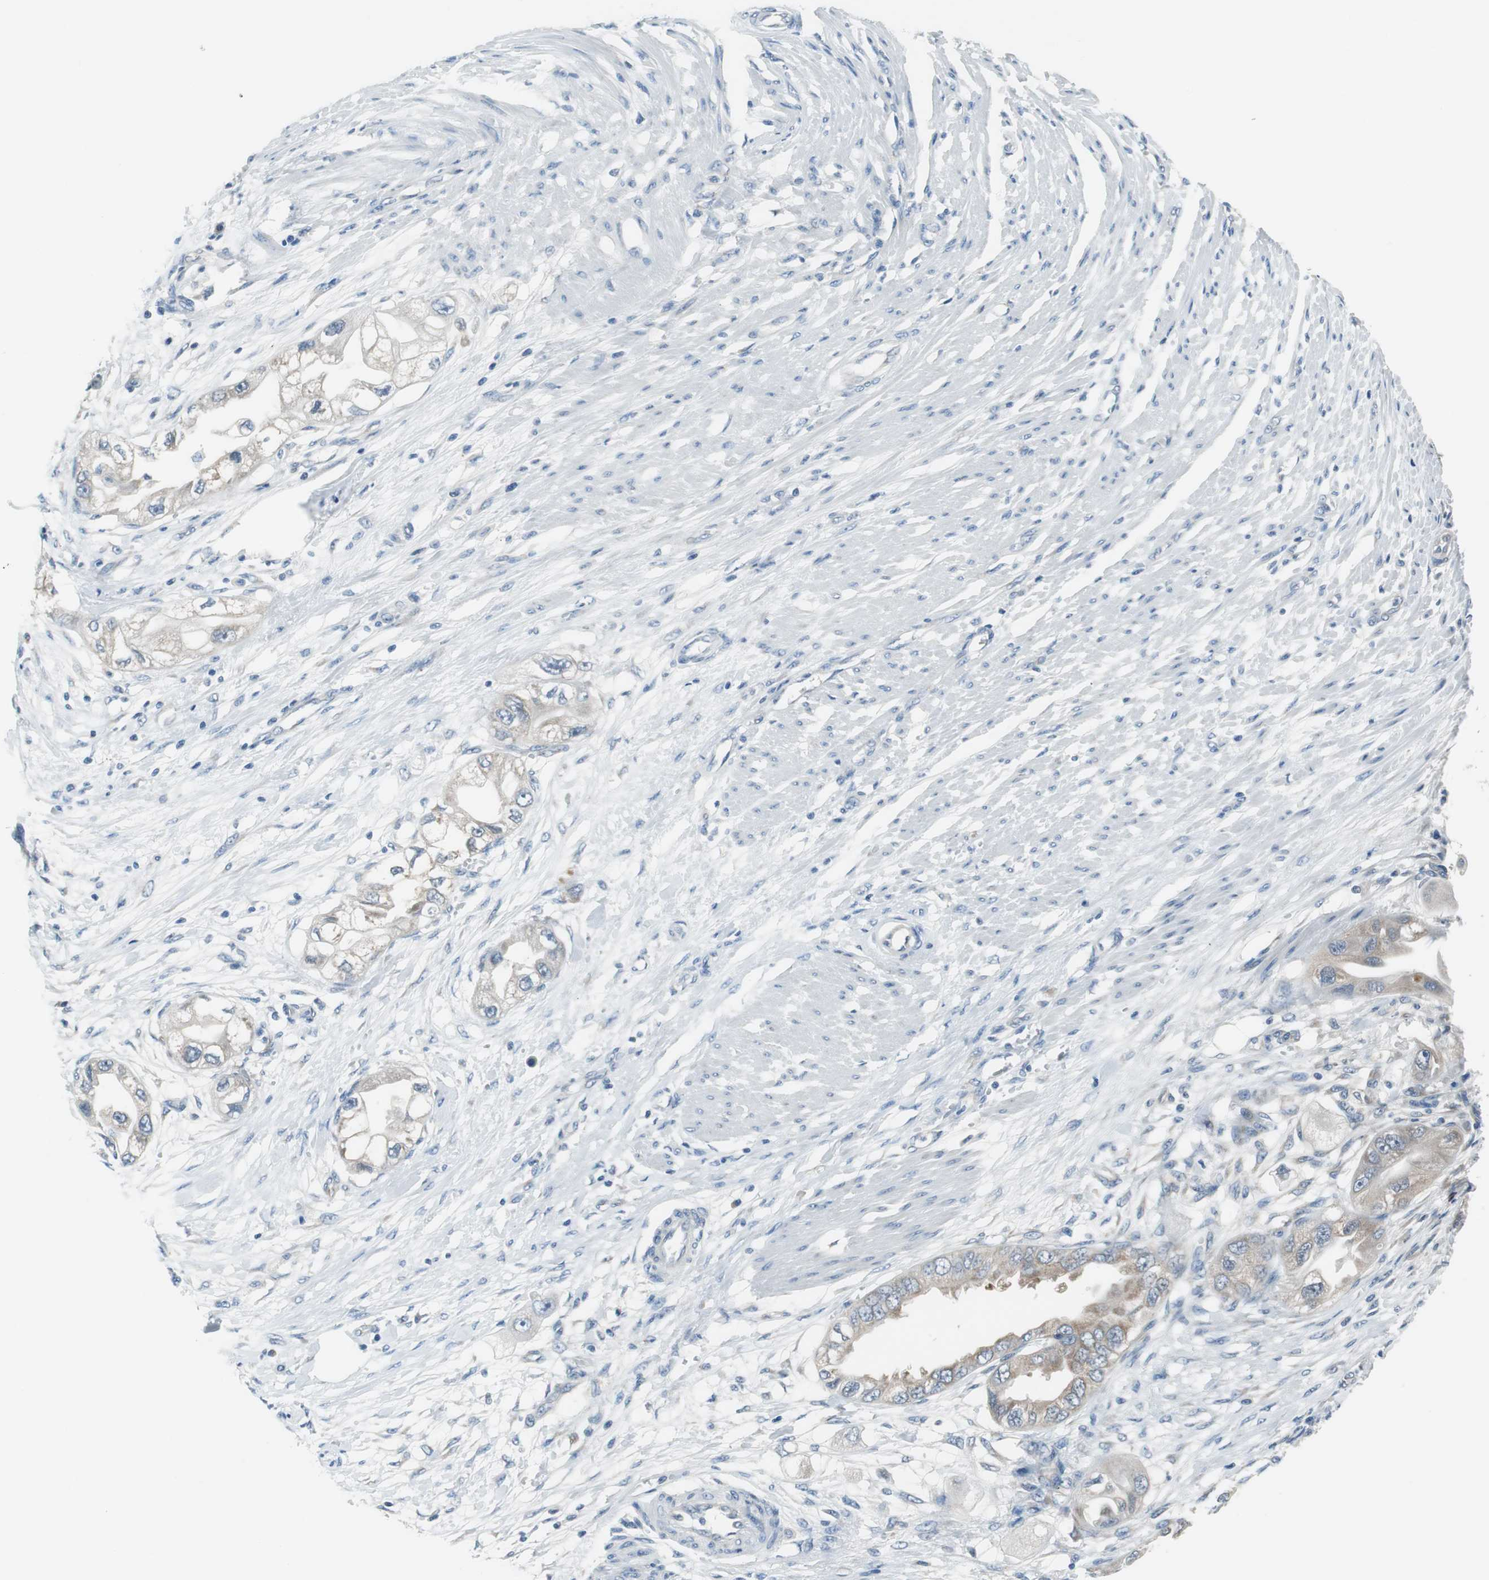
{"staining": {"intensity": "weak", "quantity": "25%-75%", "location": "cytoplasmic/membranous"}, "tissue": "endometrial cancer", "cell_type": "Tumor cells", "image_type": "cancer", "snomed": [{"axis": "morphology", "description": "Adenocarcinoma, NOS"}, {"axis": "topography", "description": "Endometrium"}], "caption": "Endometrial cancer (adenocarcinoma) stained with a protein marker demonstrates weak staining in tumor cells.", "gene": "PLAA", "patient": {"sex": "female", "age": 67}}